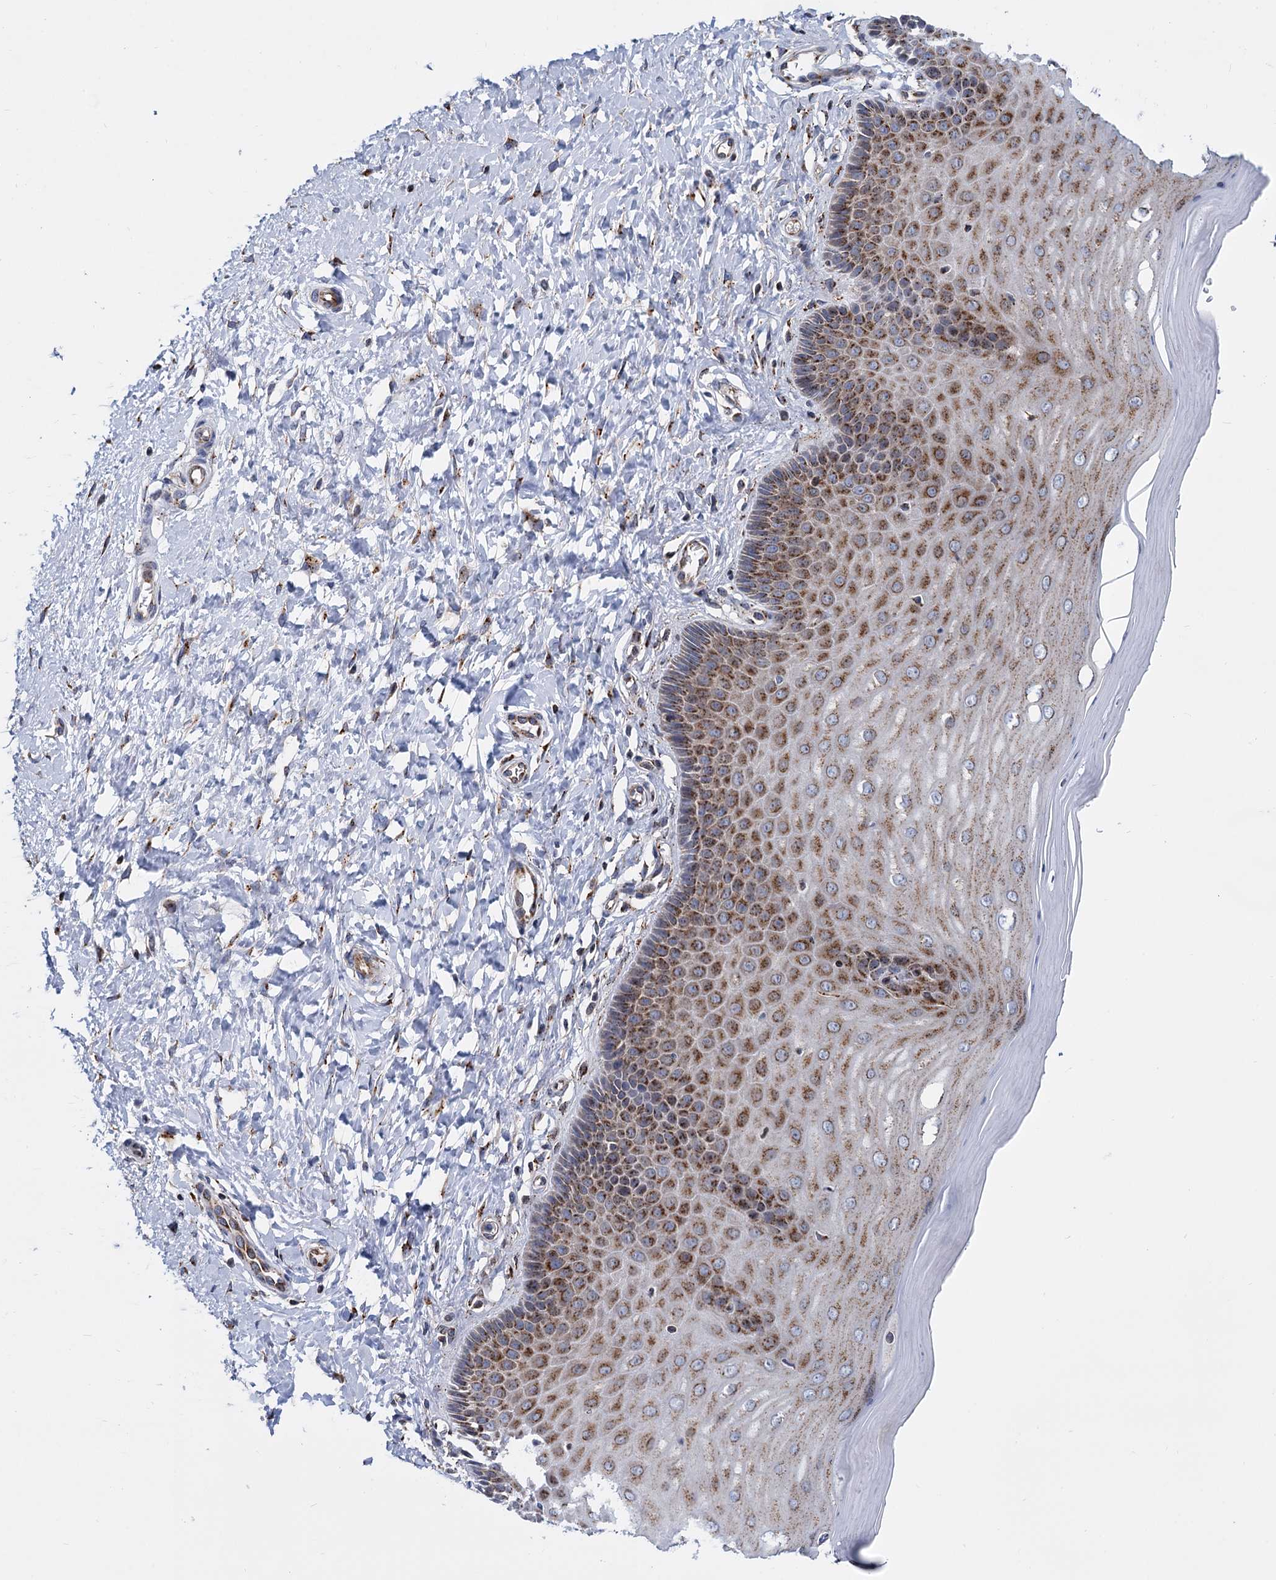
{"staining": {"intensity": "weak", "quantity": "25%-75%", "location": "cytoplasmic/membranous"}, "tissue": "cervix", "cell_type": "Glandular cells", "image_type": "normal", "snomed": [{"axis": "morphology", "description": "Normal tissue, NOS"}, {"axis": "topography", "description": "Cervix"}], "caption": "Unremarkable cervix reveals weak cytoplasmic/membranous positivity in about 25%-75% of glandular cells, visualized by immunohistochemistry. (DAB IHC with brightfield microscopy, high magnification).", "gene": "SUPT20H", "patient": {"sex": "female", "age": 55}}